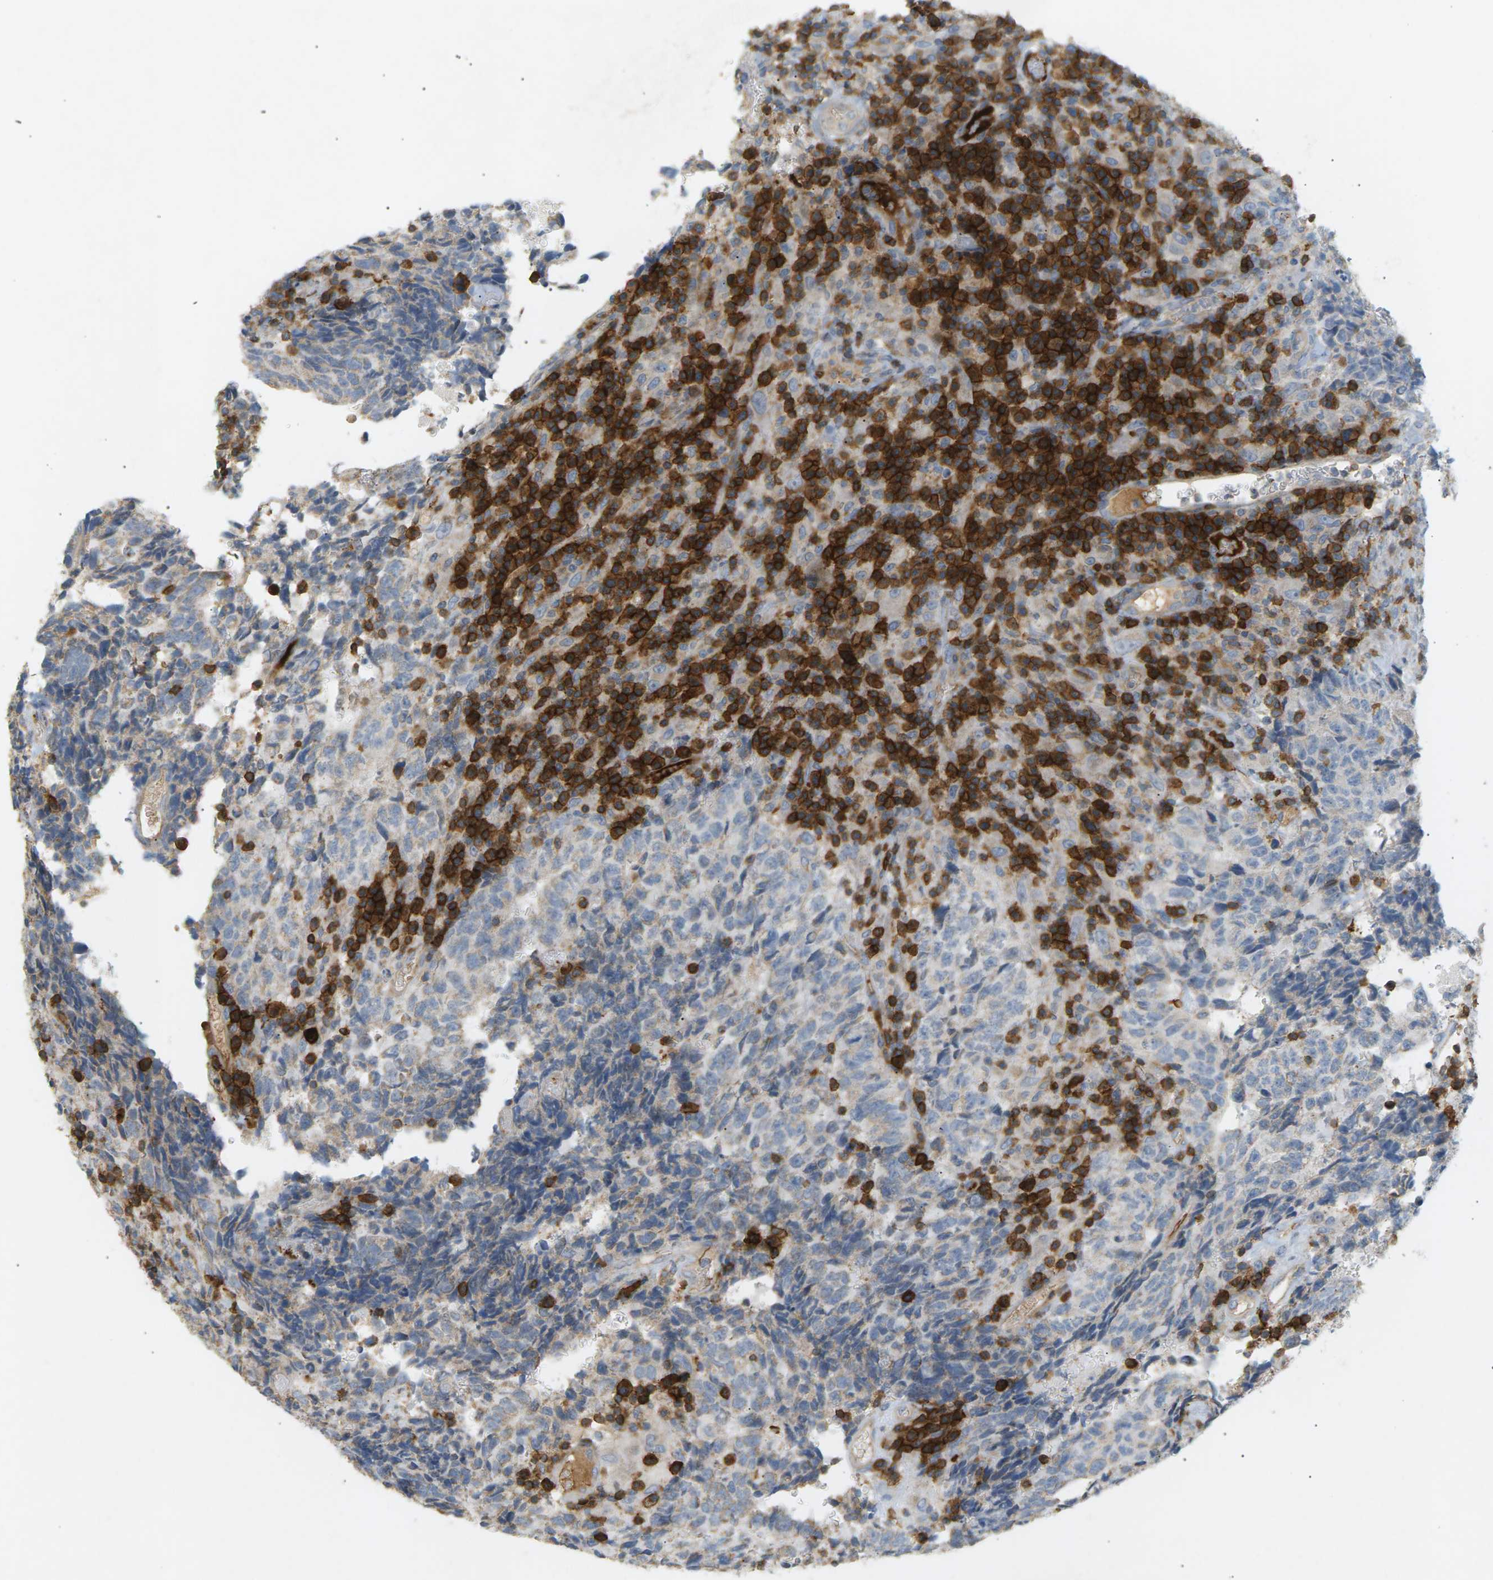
{"staining": {"intensity": "negative", "quantity": "none", "location": "none"}, "tissue": "testis cancer", "cell_type": "Tumor cells", "image_type": "cancer", "snomed": [{"axis": "morphology", "description": "Necrosis, NOS"}, {"axis": "morphology", "description": "Carcinoma, Embryonal, NOS"}, {"axis": "topography", "description": "Testis"}], "caption": "A photomicrograph of human embryonal carcinoma (testis) is negative for staining in tumor cells.", "gene": "LIME1", "patient": {"sex": "male", "age": 19}}